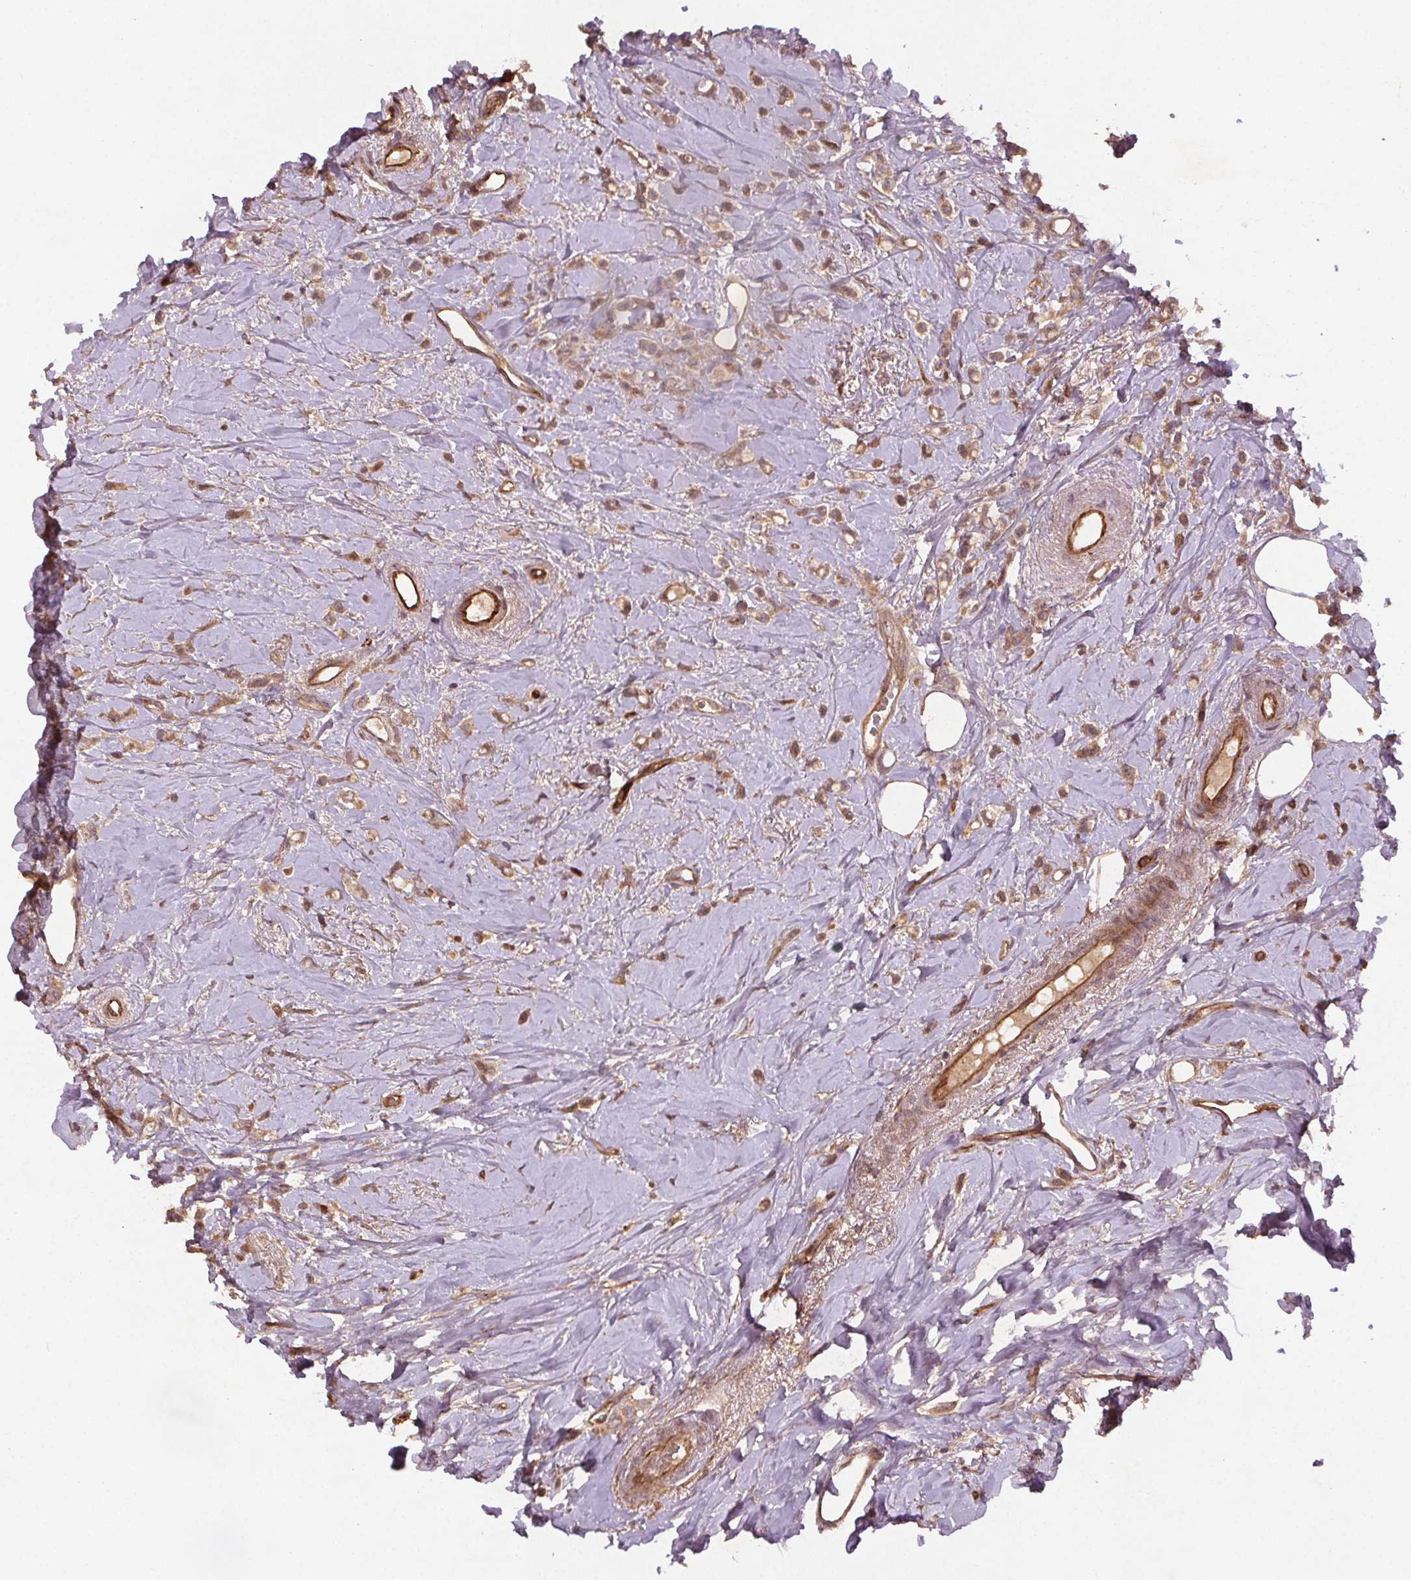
{"staining": {"intensity": "weak", "quantity": ">75%", "location": "cytoplasmic/membranous"}, "tissue": "breast cancer", "cell_type": "Tumor cells", "image_type": "cancer", "snomed": [{"axis": "morphology", "description": "Lobular carcinoma"}, {"axis": "topography", "description": "Breast"}], "caption": "IHC histopathology image of human lobular carcinoma (breast) stained for a protein (brown), which demonstrates low levels of weak cytoplasmic/membranous positivity in about >75% of tumor cells.", "gene": "SEC14L2", "patient": {"sex": "female", "age": 66}}